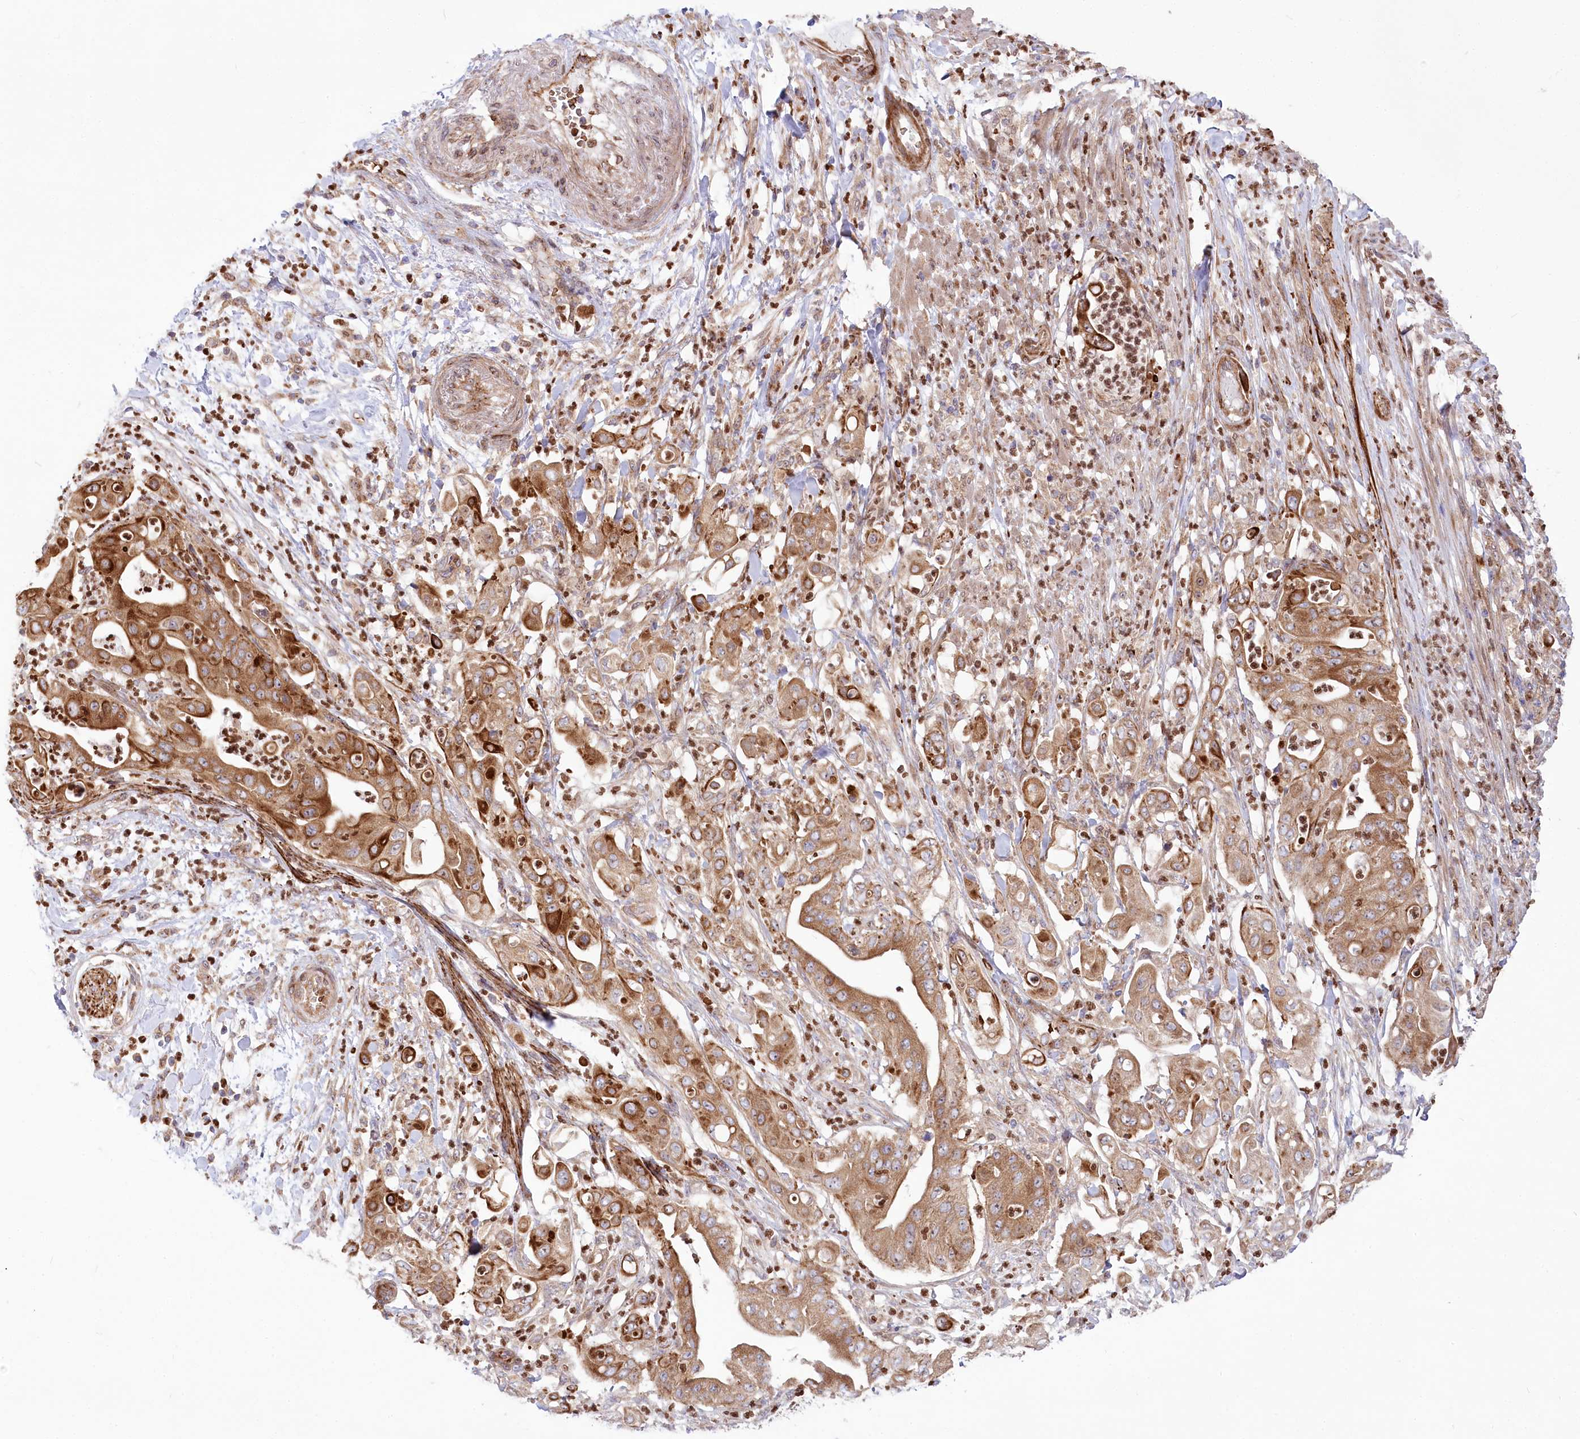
{"staining": {"intensity": "moderate", "quantity": ">75%", "location": "cytoplasmic/membranous"}, "tissue": "pancreatic cancer", "cell_type": "Tumor cells", "image_type": "cancer", "snomed": [{"axis": "morphology", "description": "Adenocarcinoma, NOS"}, {"axis": "topography", "description": "Pancreas"}], "caption": "Immunohistochemical staining of pancreatic cancer exhibits medium levels of moderate cytoplasmic/membranous protein expression in about >75% of tumor cells. (DAB IHC, brown staining for protein, blue staining for nuclei).", "gene": "COMMD3", "patient": {"sex": "female", "age": 77}}